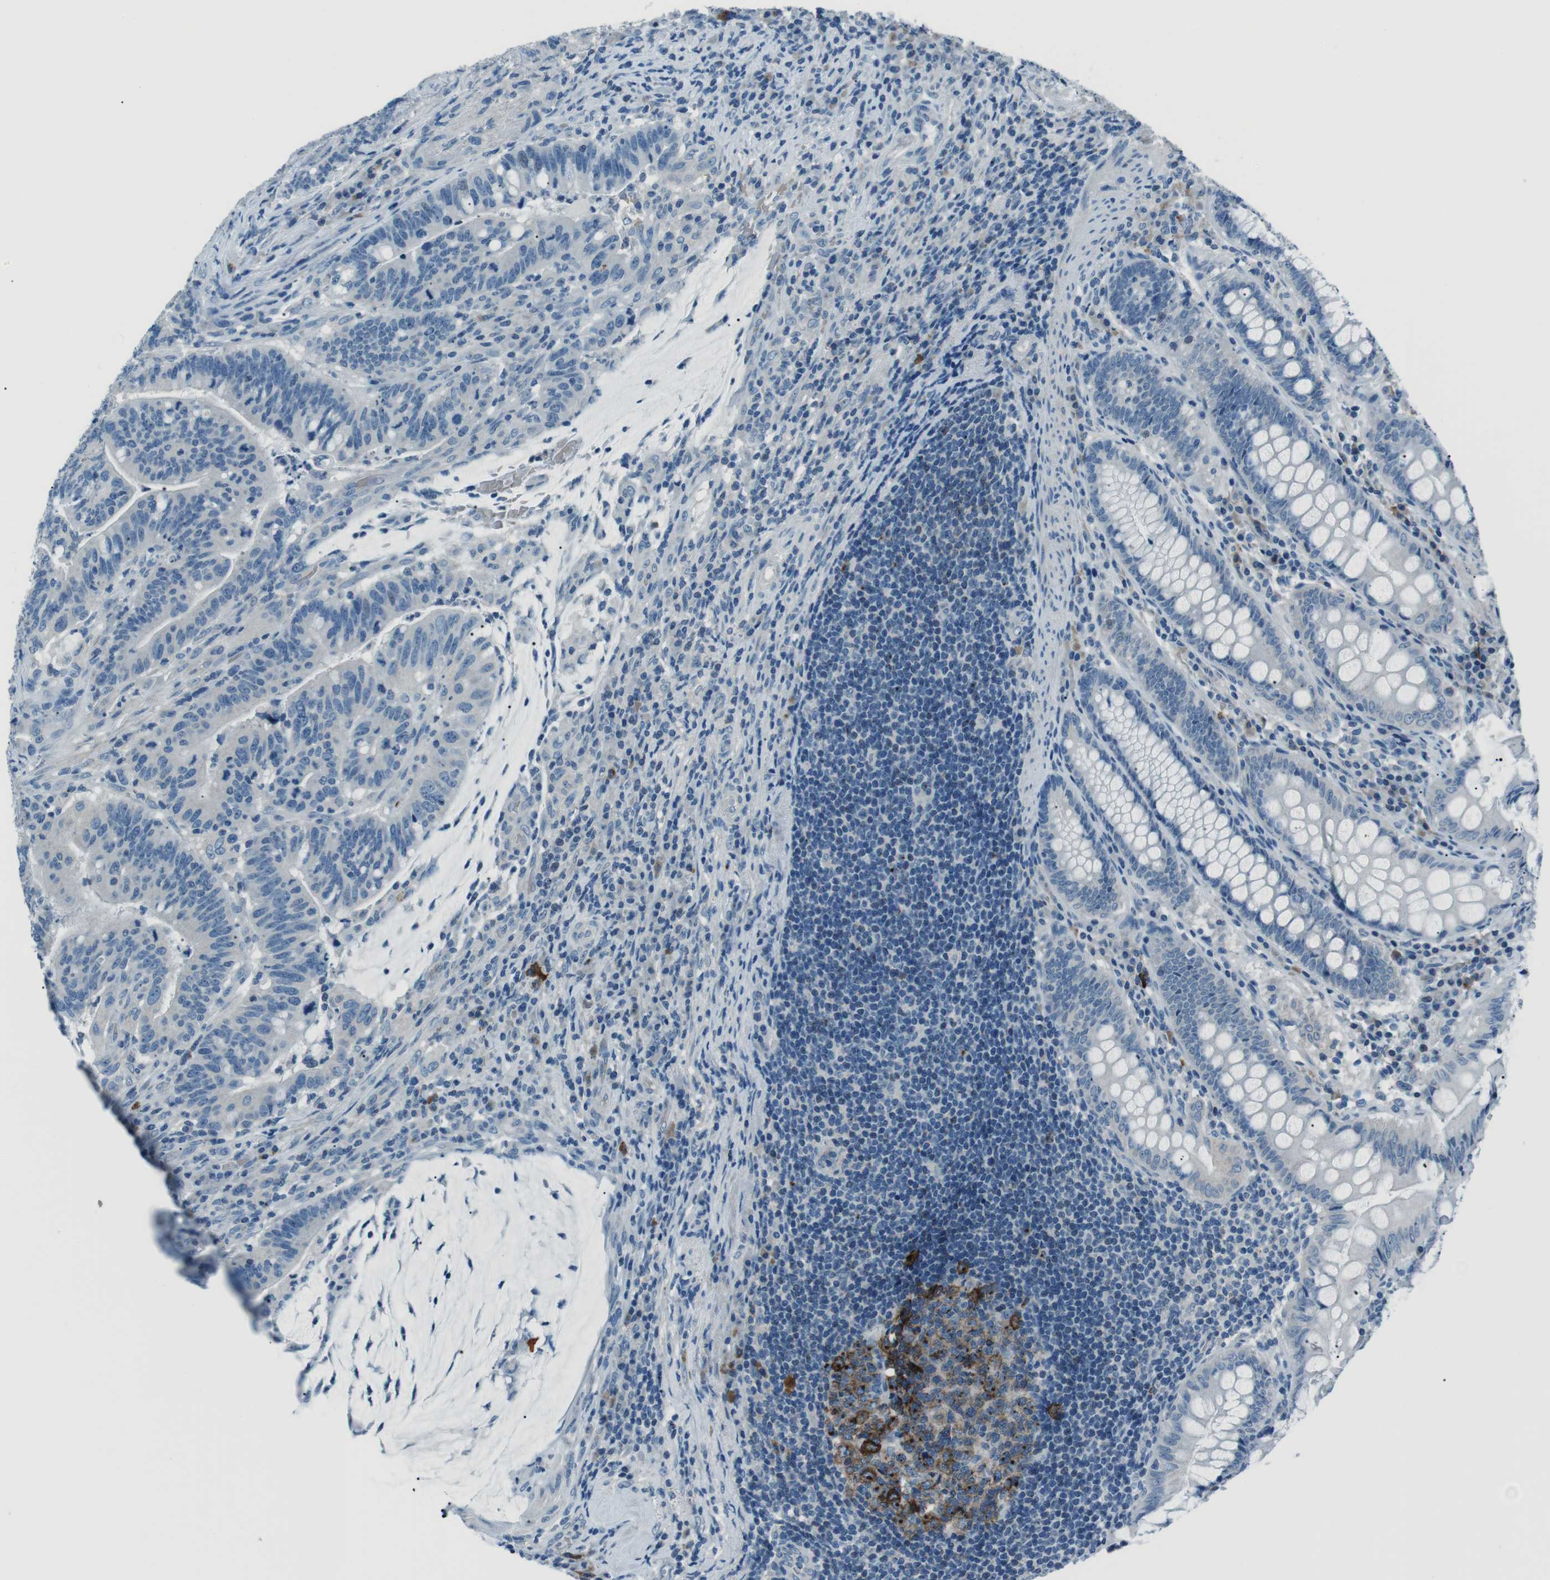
{"staining": {"intensity": "negative", "quantity": "none", "location": "none"}, "tissue": "colorectal cancer", "cell_type": "Tumor cells", "image_type": "cancer", "snomed": [{"axis": "morphology", "description": "Normal tissue, NOS"}, {"axis": "morphology", "description": "Adenocarcinoma, NOS"}, {"axis": "topography", "description": "Colon"}], "caption": "Human colorectal cancer (adenocarcinoma) stained for a protein using IHC shows no positivity in tumor cells.", "gene": "ST6GAL1", "patient": {"sex": "female", "age": 66}}